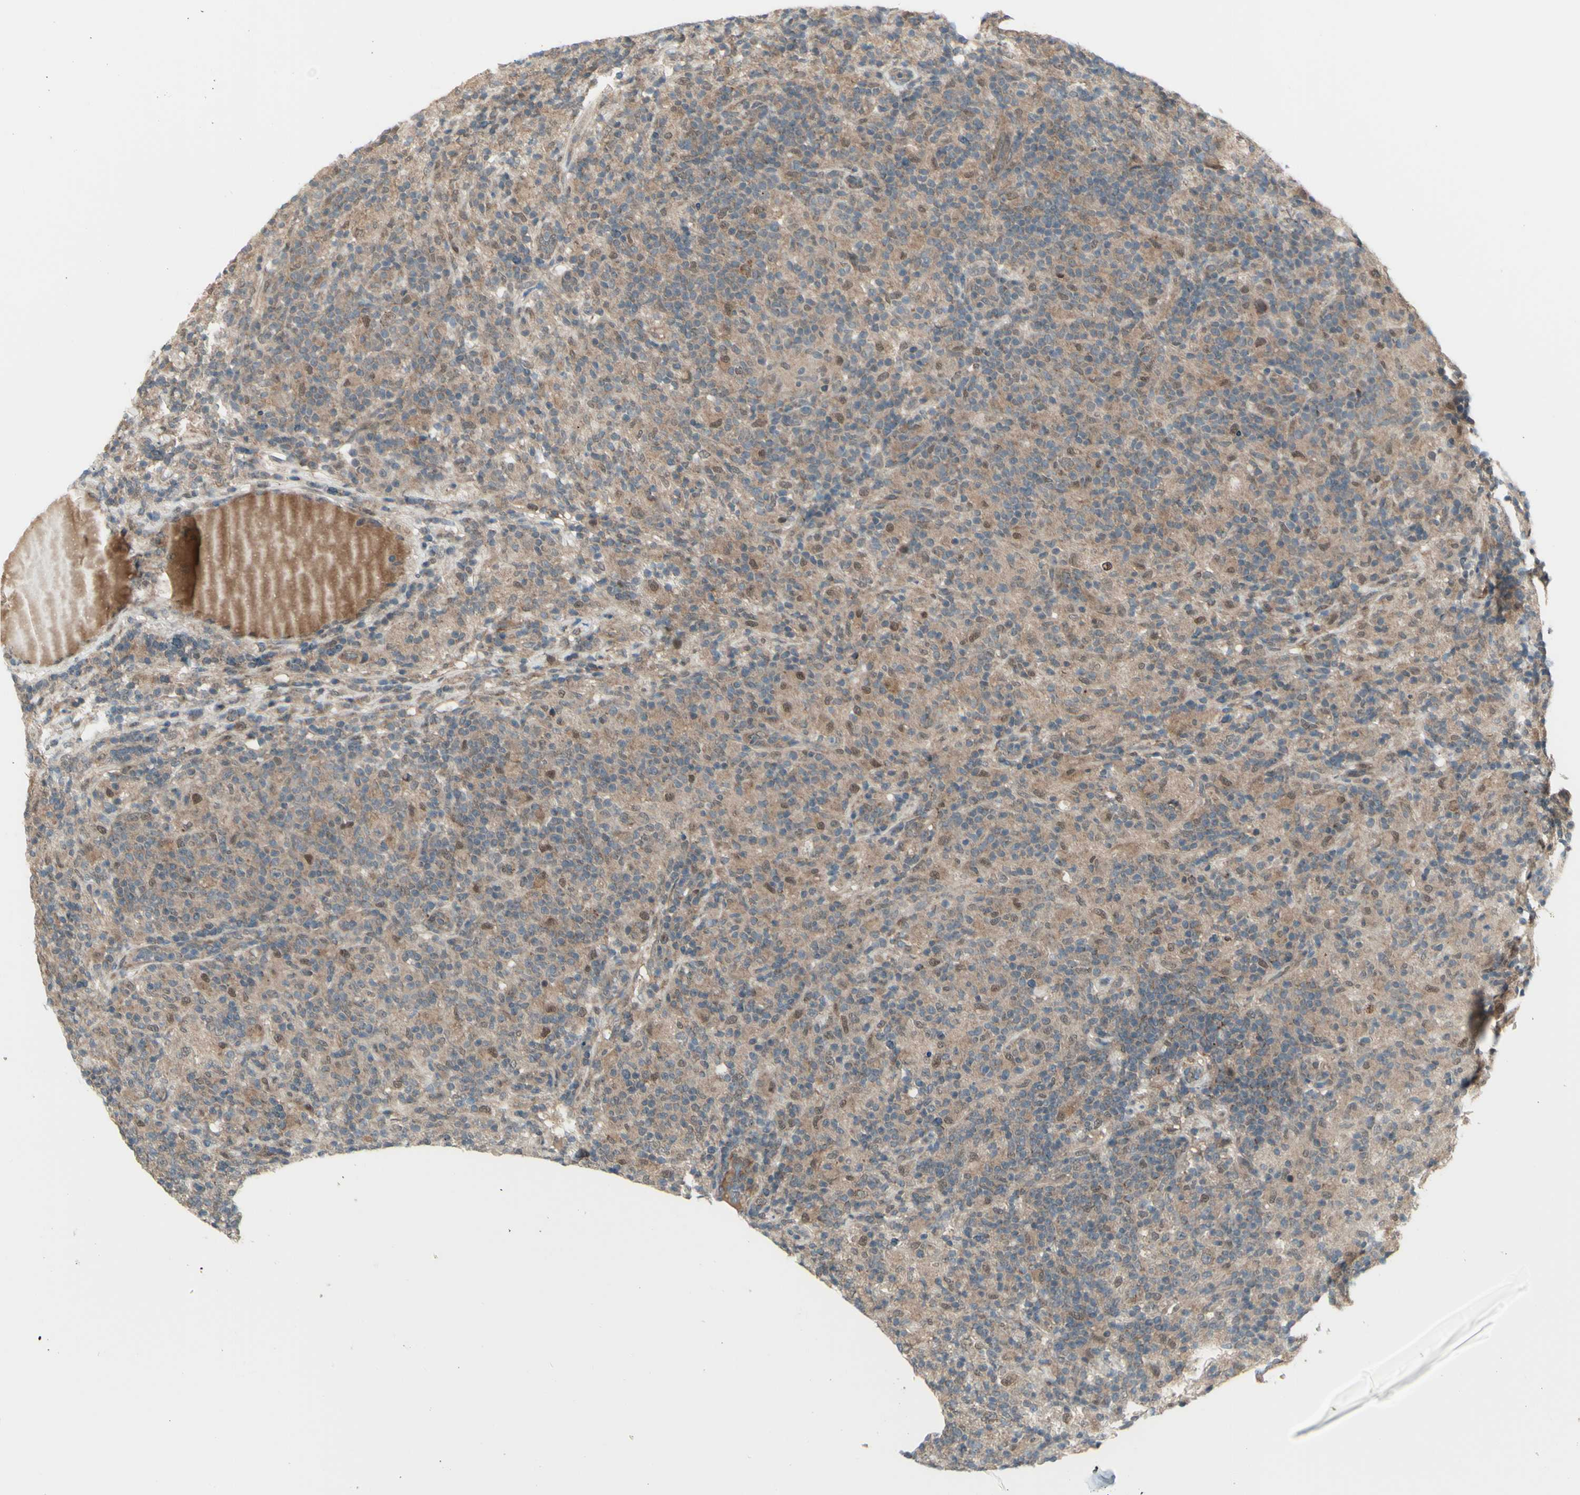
{"staining": {"intensity": "strong", "quantity": ">75%", "location": "cytoplasmic/membranous"}, "tissue": "lymphoma", "cell_type": "Tumor cells", "image_type": "cancer", "snomed": [{"axis": "morphology", "description": "Hodgkin's disease, NOS"}, {"axis": "topography", "description": "Lymph node"}], "caption": "Immunohistochemistry (IHC) of human lymphoma shows high levels of strong cytoplasmic/membranous expression in approximately >75% of tumor cells.", "gene": "OSTM1", "patient": {"sex": "male", "age": 70}}